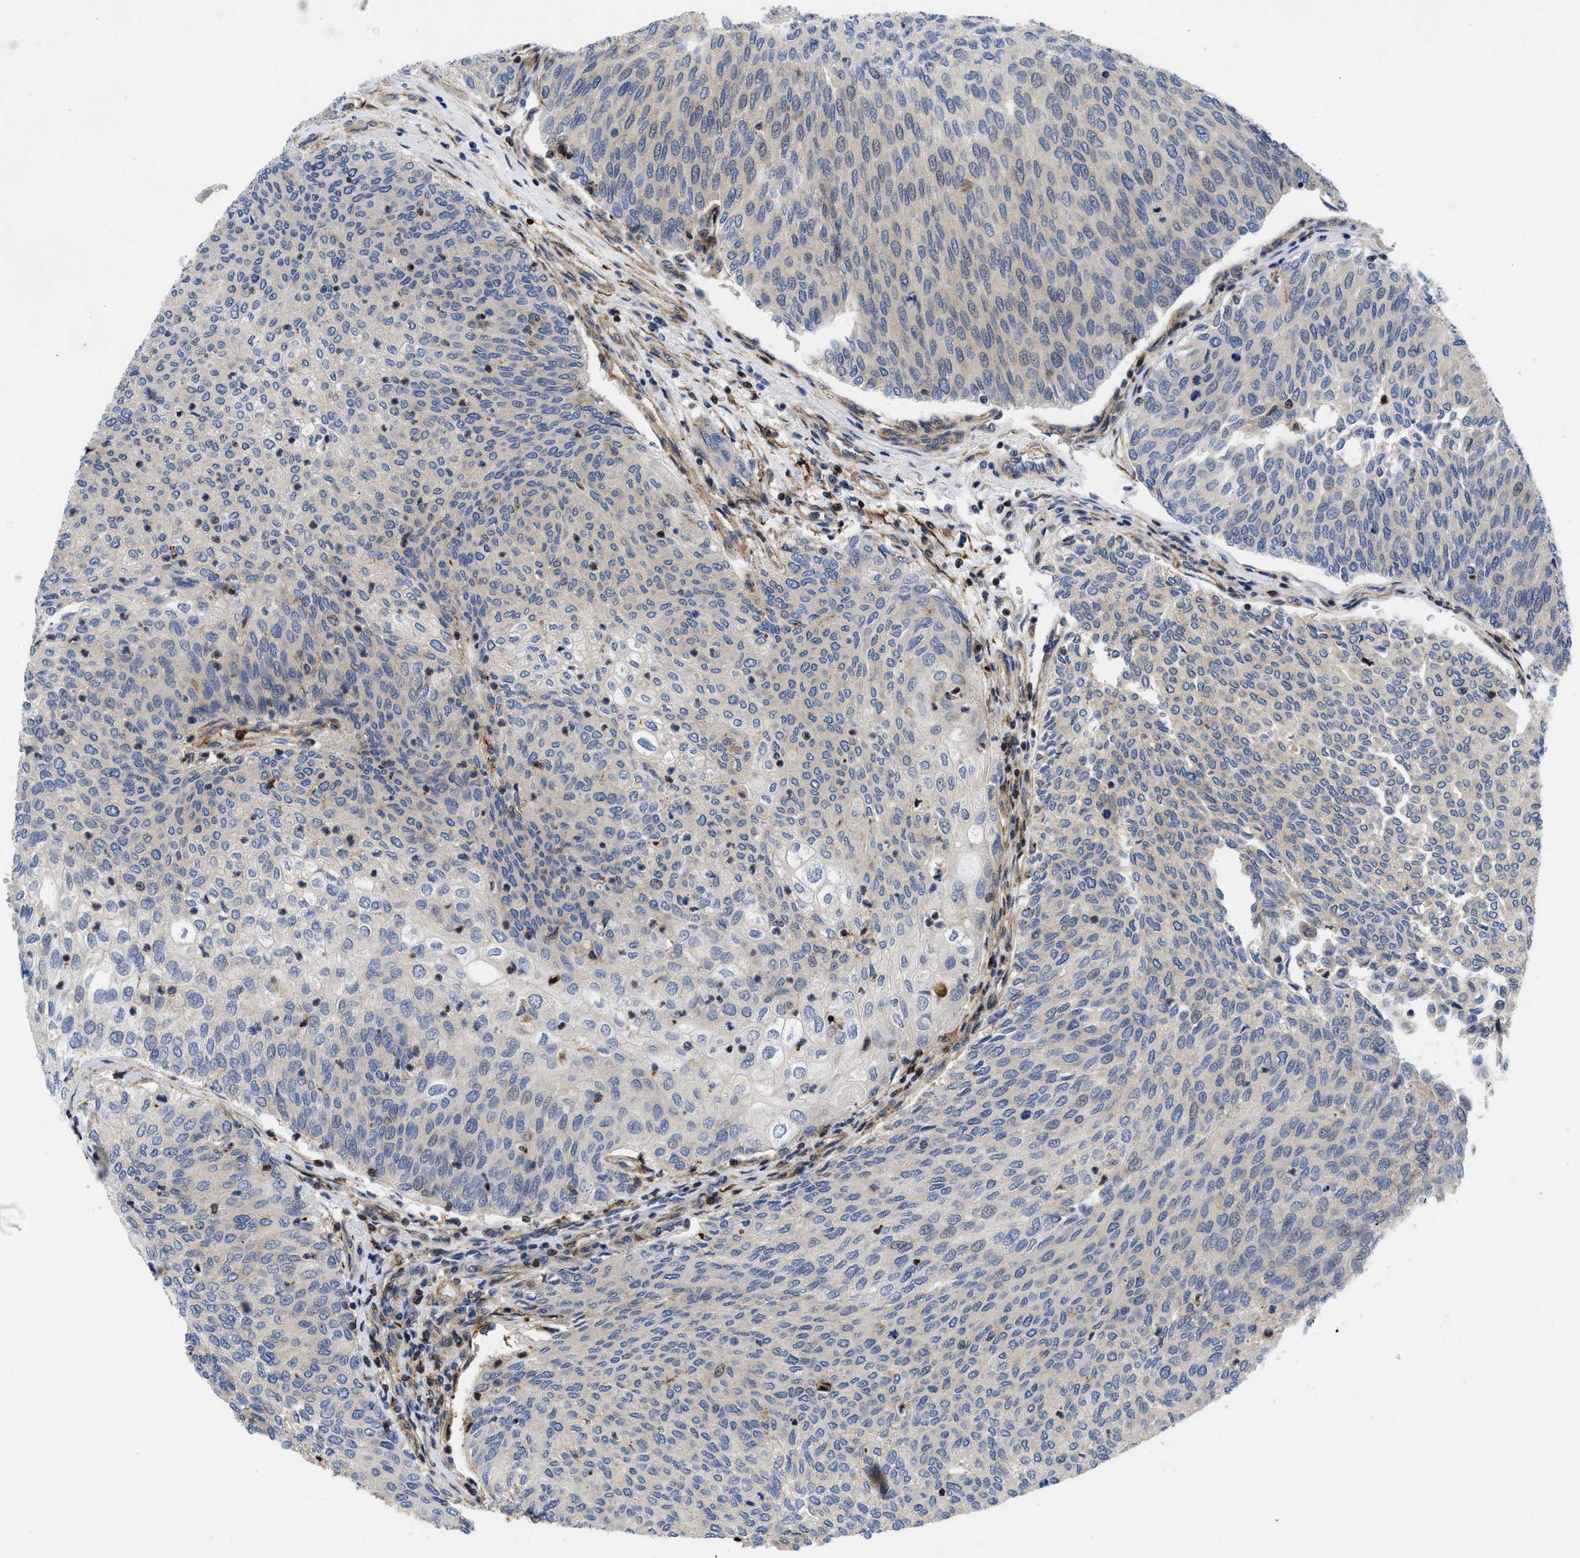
{"staining": {"intensity": "negative", "quantity": "none", "location": "none"}, "tissue": "urothelial cancer", "cell_type": "Tumor cells", "image_type": "cancer", "snomed": [{"axis": "morphology", "description": "Urothelial carcinoma, Low grade"}, {"axis": "topography", "description": "Urinary bladder"}], "caption": "DAB immunohistochemical staining of urothelial cancer demonstrates no significant expression in tumor cells. (Immunohistochemistry (ihc), brightfield microscopy, high magnification).", "gene": "SPAST", "patient": {"sex": "female", "age": 79}}